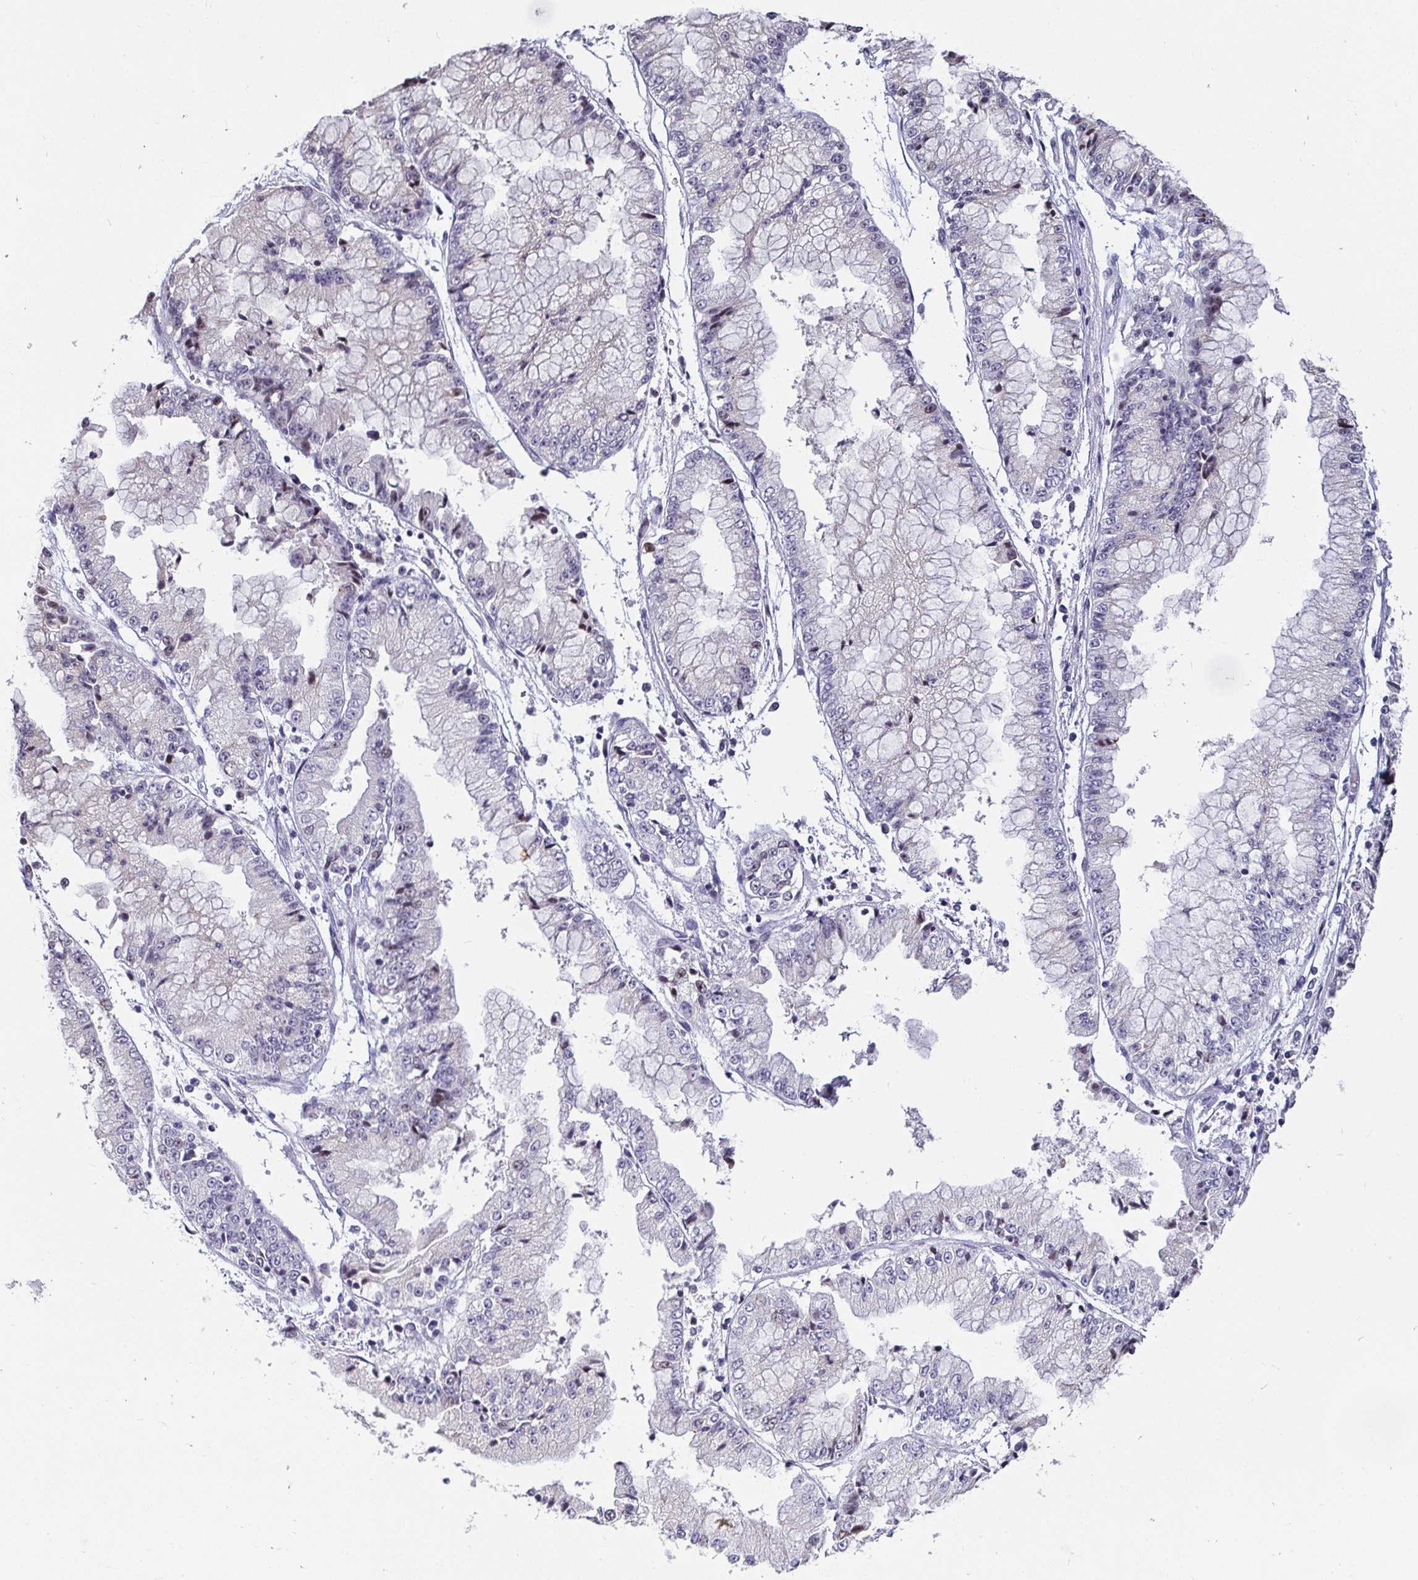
{"staining": {"intensity": "weak", "quantity": "<25%", "location": "nuclear"}, "tissue": "stomach cancer", "cell_type": "Tumor cells", "image_type": "cancer", "snomed": [{"axis": "morphology", "description": "Adenocarcinoma, NOS"}, {"axis": "topography", "description": "Stomach, upper"}], "caption": "IHC of adenocarcinoma (stomach) displays no positivity in tumor cells.", "gene": "ANLN", "patient": {"sex": "female", "age": 74}}